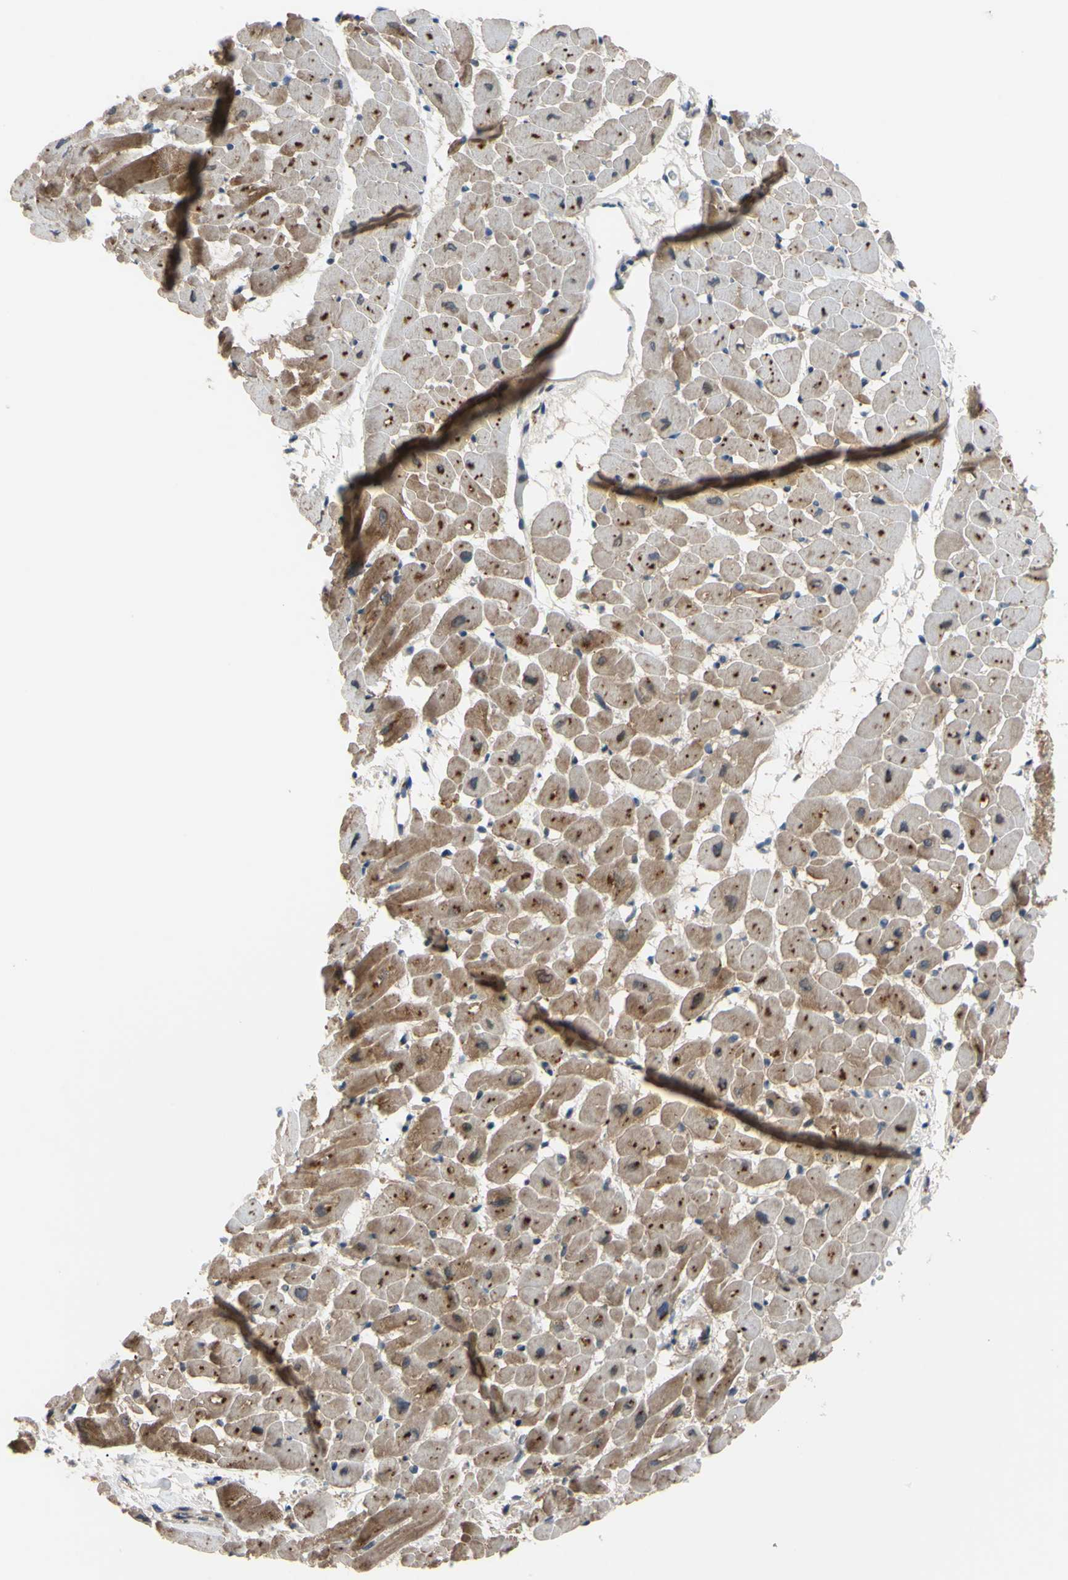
{"staining": {"intensity": "moderate", "quantity": ">75%", "location": "cytoplasmic/membranous"}, "tissue": "heart muscle", "cell_type": "Cardiomyocytes", "image_type": "normal", "snomed": [{"axis": "morphology", "description": "Normal tissue, NOS"}, {"axis": "topography", "description": "Heart"}], "caption": "Cardiomyocytes demonstrate medium levels of moderate cytoplasmic/membranous staining in about >75% of cells in normal heart muscle. (DAB (3,3'-diaminobenzidine) IHC, brown staining for protein, blue staining for nuclei).", "gene": "SVIL", "patient": {"sex": "male", "age": 45}}